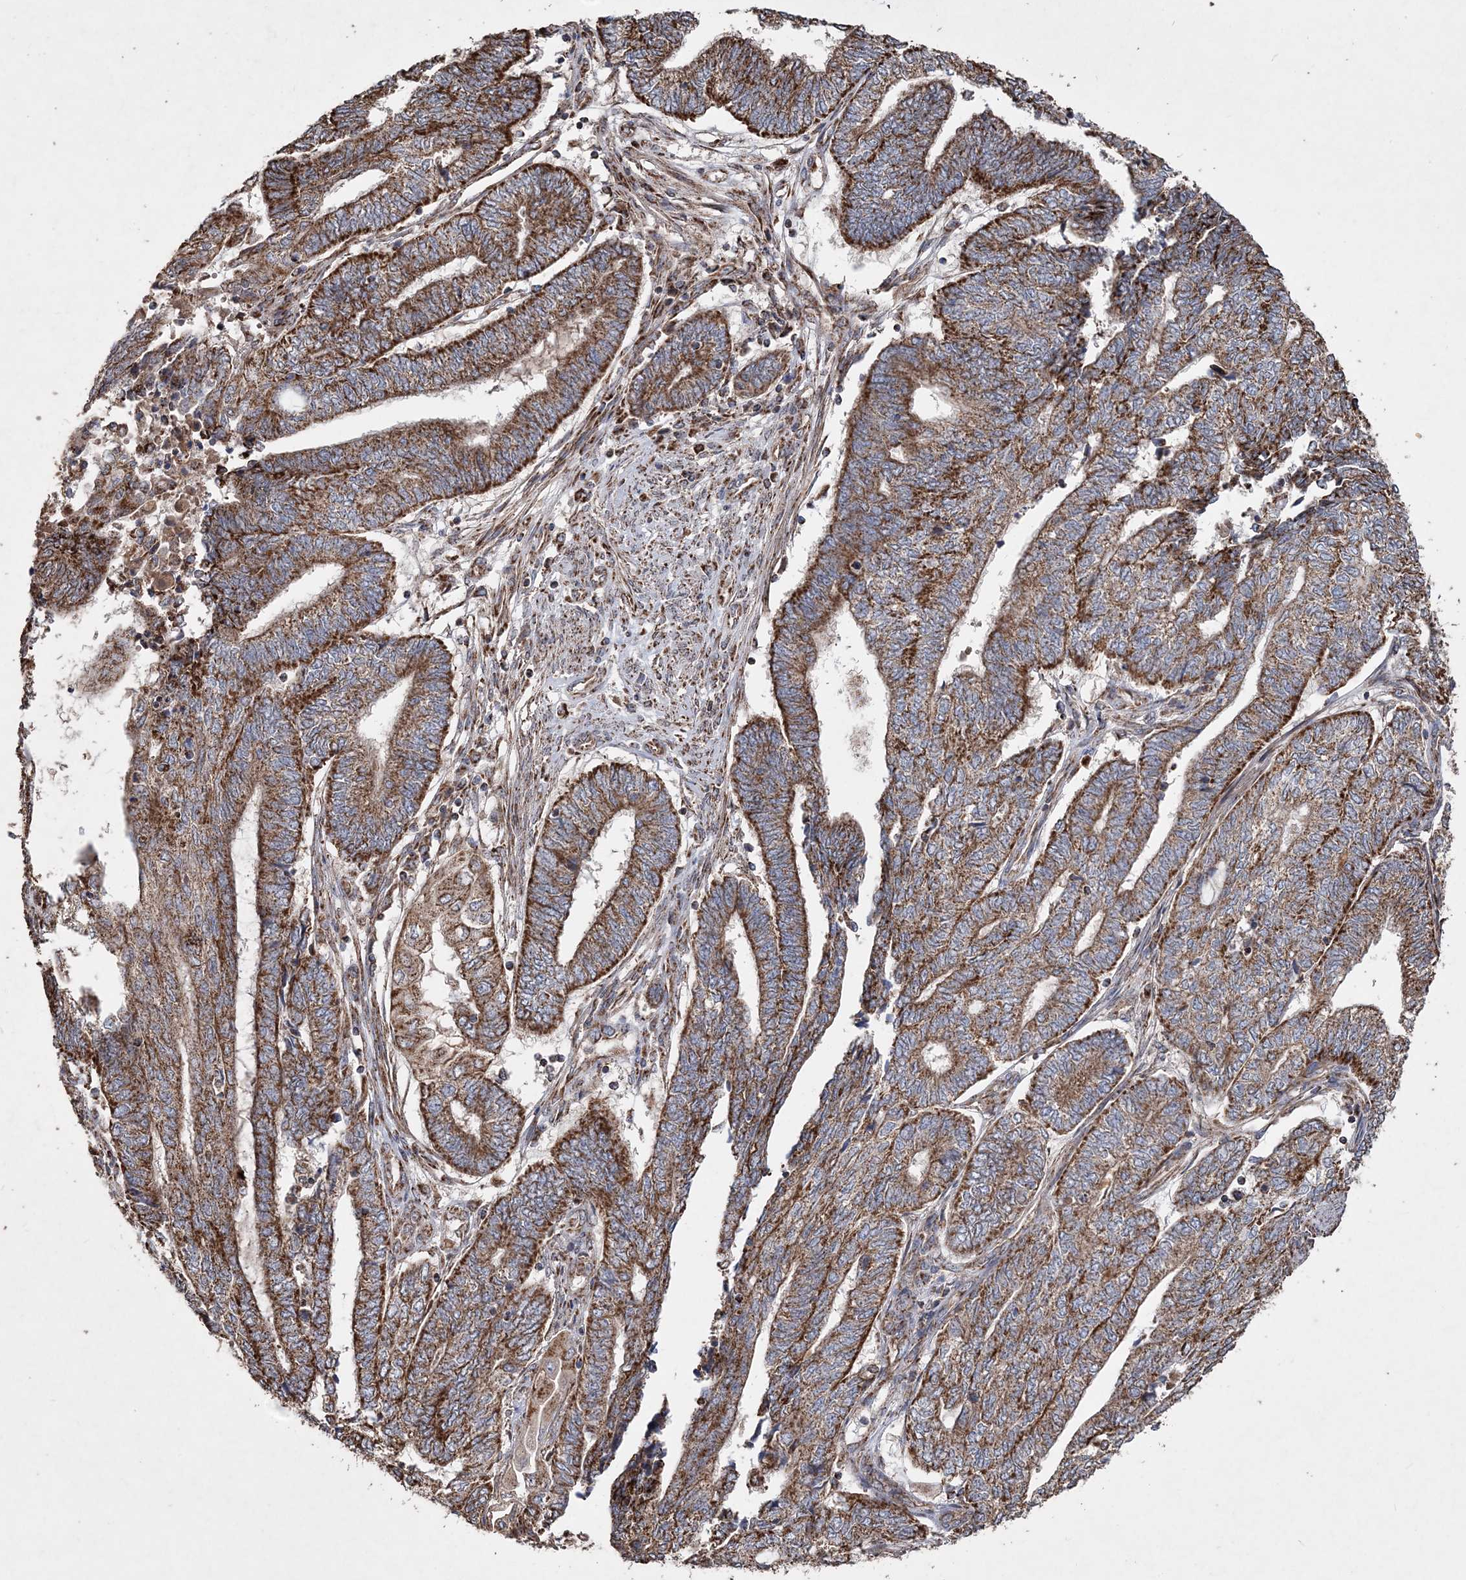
{"staining": {"intensity": "strong", "quantity": ">75%", "location": "cytoplasmic/membranous"}, "tissue": "endometrial cancer", "cell_type": "Tumor cells", "image_type": "cancer", "snomed": [{"axis": "morphology", "description": "Adenocarcinoma, NOS"}, {"axis": "topography", "description": "Uterus"}, {"axis": "topography", "description": "Endometrium"}], "caption": "The immunohistochemical stain labels strong cytoplasmic/membranous expression in tumor cells of endometrial cancer (adenocarcinoma) tissue. (Brightfield microscopy of DAB IHC at high magnification).", "gene": "POC5", "patient": {"sex": "female", "age": 70}}